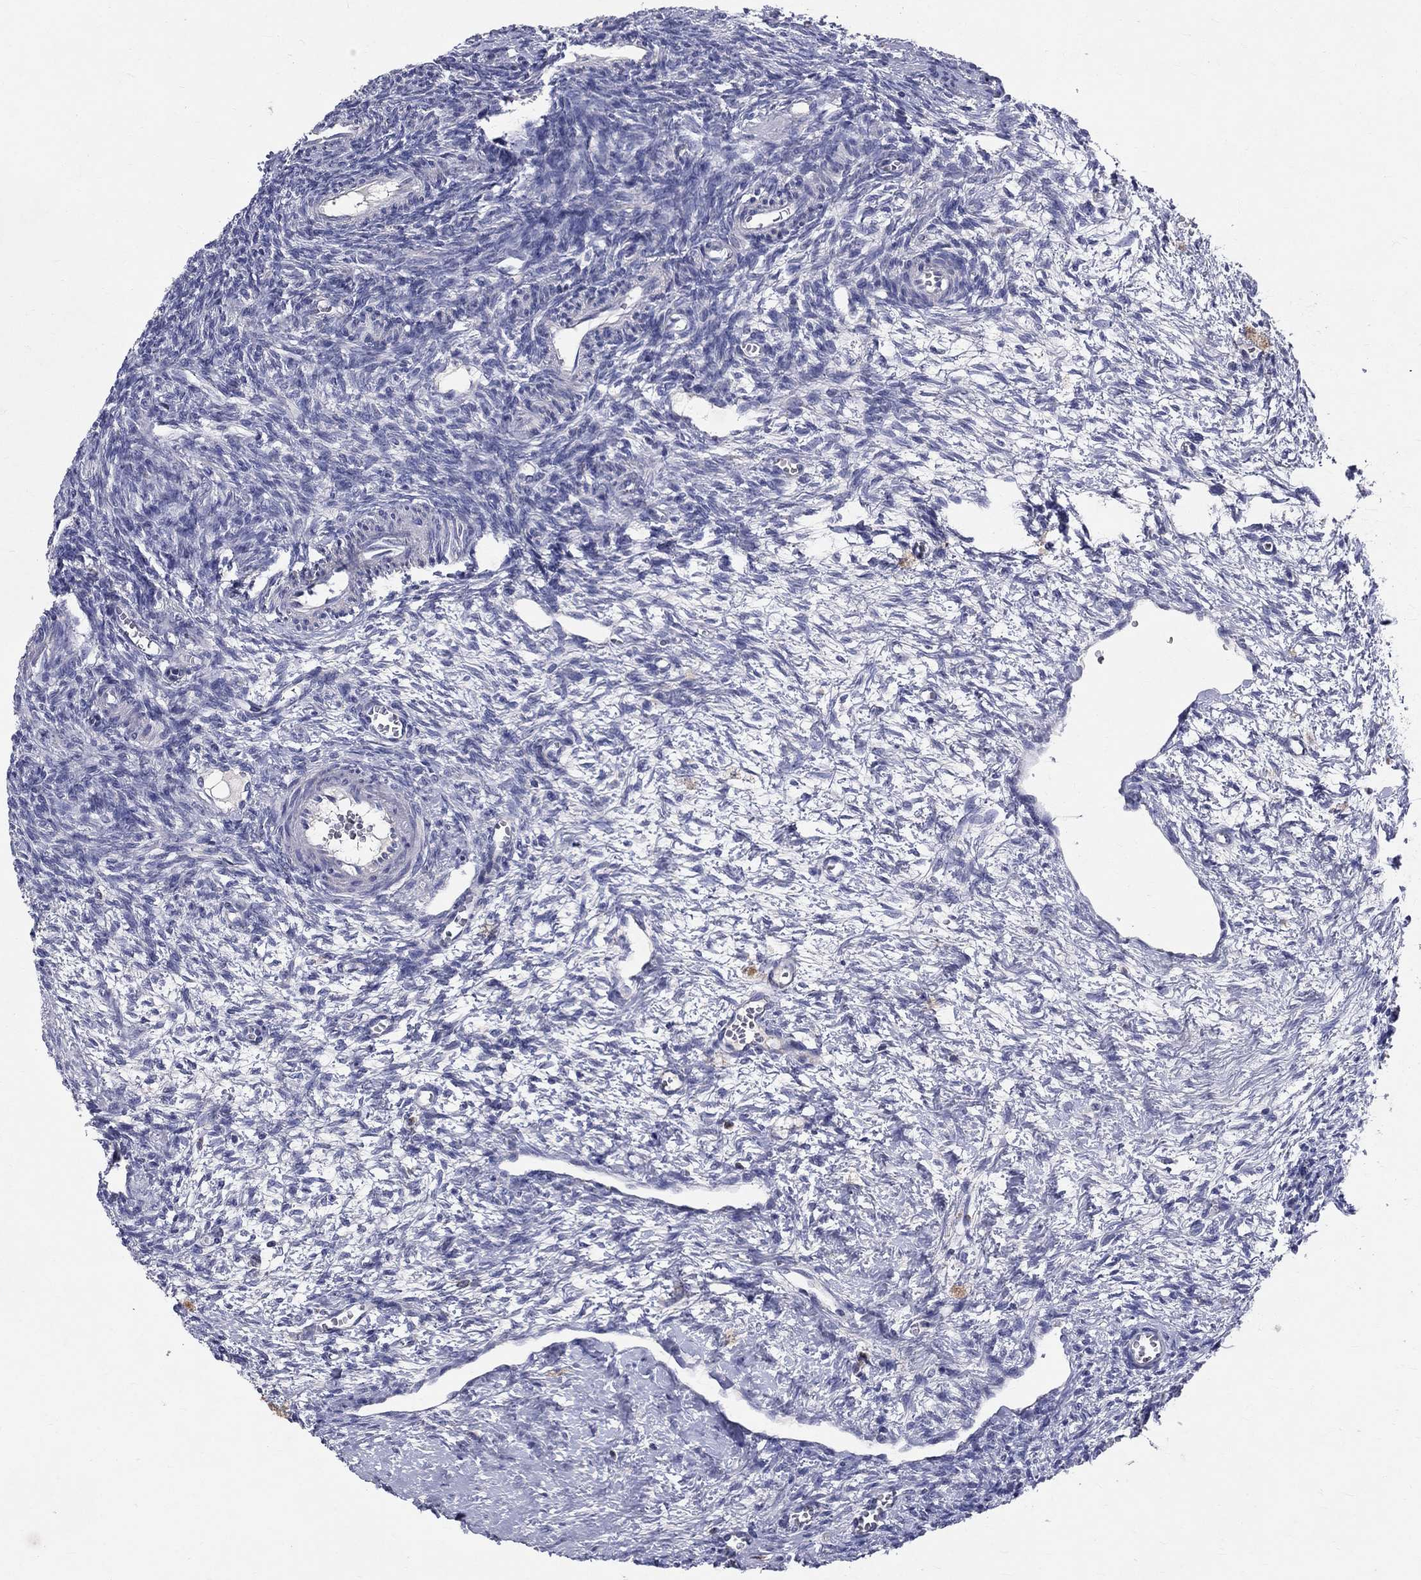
{"staining": {"intensity": "negative", "quantity": "none", "location": "none"}, "tissue": "ovary", "cell_type": "Ovarian stroma cells", "image_type": "normal", "snomed": [{"axis": "morphology", "description": "Normal tissue, NOS"}, {"axis": "topography", "description": "Ovary"}], "caption": "Human ovary stained for a protein using immunohistochemistry (IHC) reveals no positivity in ovarian stroma cells.", "gene": "SLC4A10", "patient": {"sex": "female", "age": 27}}